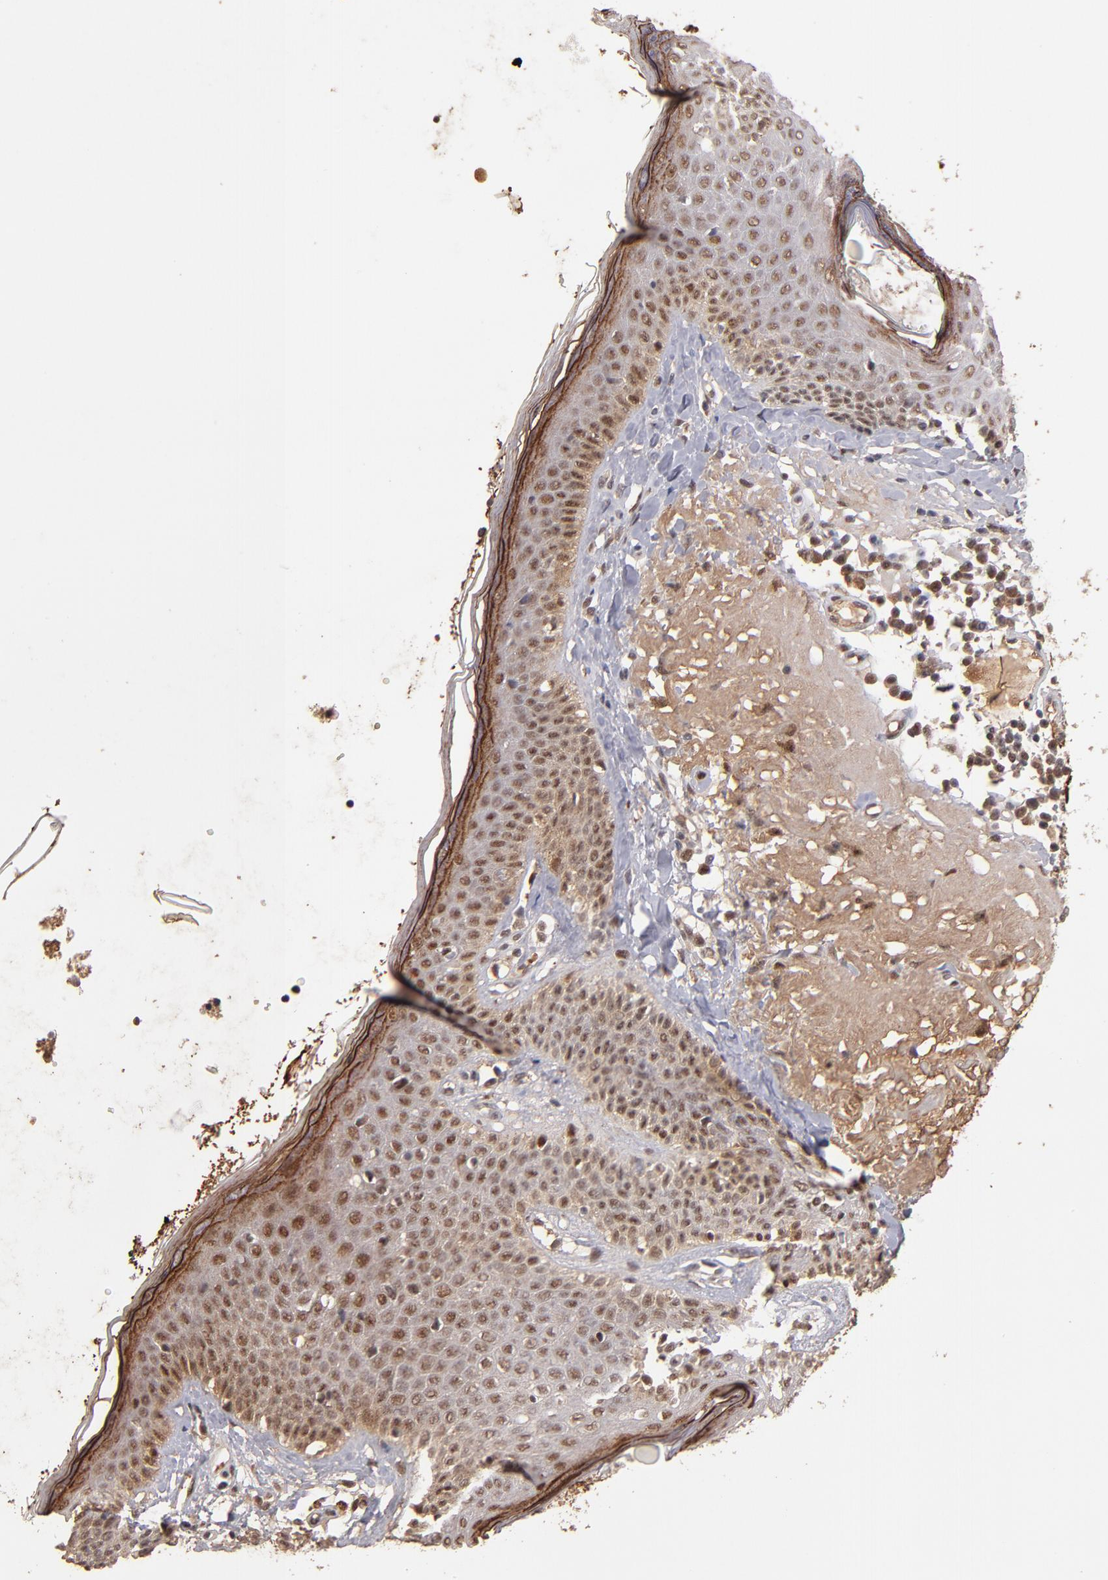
{"staining": {"intensity": "moderate", "quantity": ">75%", "location": "nuclear"}, "tissue": "skin cancer", "cell_type": "Tumor cells", "image_type": "cancer", "snomed": [{"axis": "morphology", "description": "Basal cell carcinoma"}, {"axis": "topography", "description": "Skin"}], "caption": "The micrograph displays immunohistochemical staining of skin basal cell carcinoma. There is moderate nuclear staining is appreciated in approximately >75% of tumor cells.", "gene": "EAPP", "patient": {"sex": "male", "age": 74}}